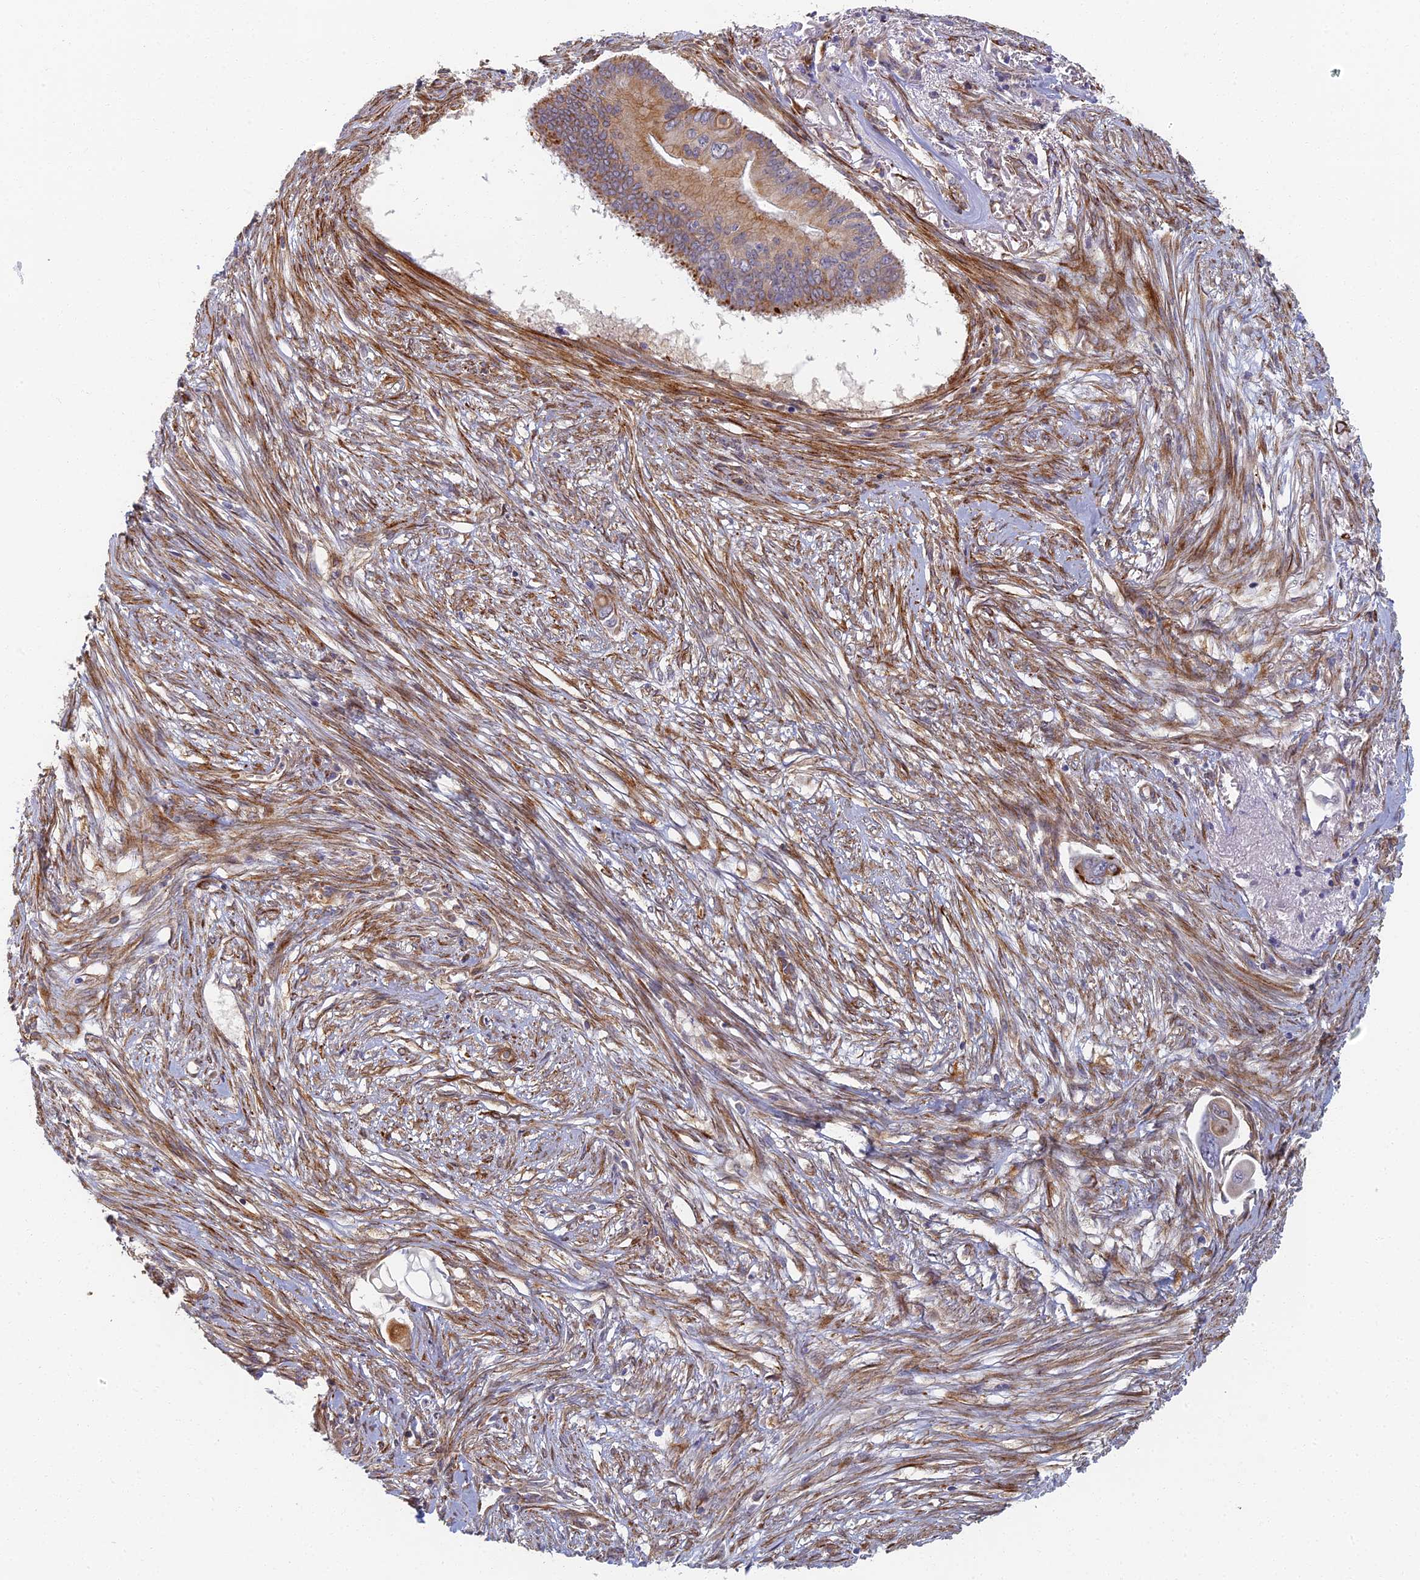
{"staining": {"intensity": "weak", "quantity": "25%-75%", "location": "cytoplasmic/membranous"}, "tissue": "pancreatic cancer", "cell_type": "Tumor cells", "image_type": "cancer", "snomed": [{"axis": "morphology", "description": "Adenocarcinoma, NOS"}, {"axis": "topography", "description": "Pancreas"}], "caption": "Pancreatic cancer (adenocarcinoma) tissue exhibits weak cytoplasmic/membranous staining in about 25%-75% of tumor cells, visualized by immunohistochemistry.", "gene": "ABCB10", "patient": {"sex": "male", "age": 68}}